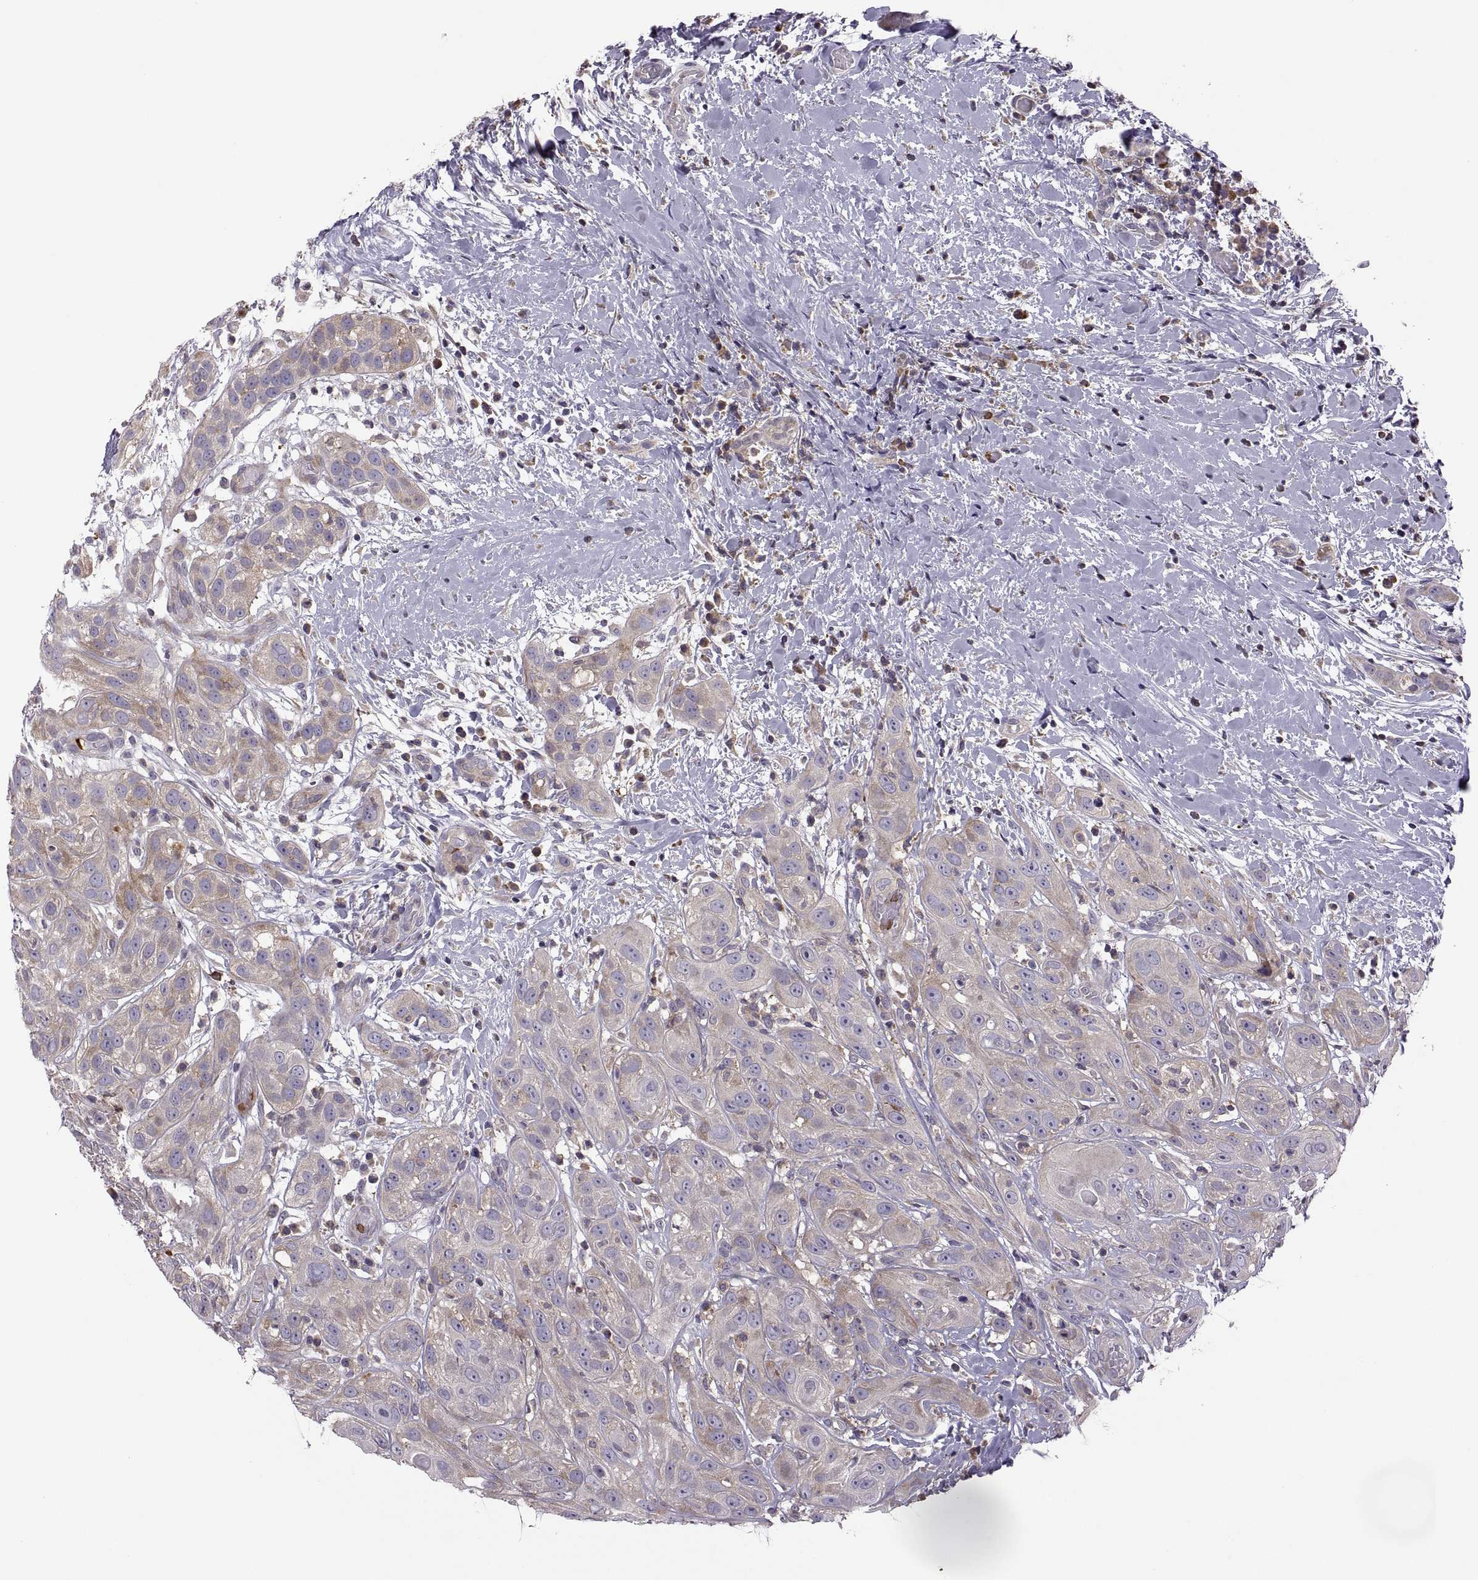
{"staining": {"intensity": "moderate", "quantity": "<25%", "location": "cytoplasmic/membranous"}, "tissue": "head and neck cancer", "cell_type": "Tumor cells", "image_type": "cancer", "snomed": [{"axis": "morphology", "description": "Normal tissue, NOS"}, {"axis": "morphology", "description": "Squamous cell carcinoma, NOS"}, {"axis": "topography", "description": "Oral tissue"}, {"axis": "topography", "description": "Salivary gland"}, {"axis": "topography", "description": "Head-Neck"}], "caption": "Head and neck squamous cell carcinoma tissue displays moderate cytoplasmic/membranous positivity in about <25% of tumor cells (Brightfield microscopy of DAB IHC at high magnification).", "gene": "SPATA32", "patient": {"sex": "female", "age": 62}}